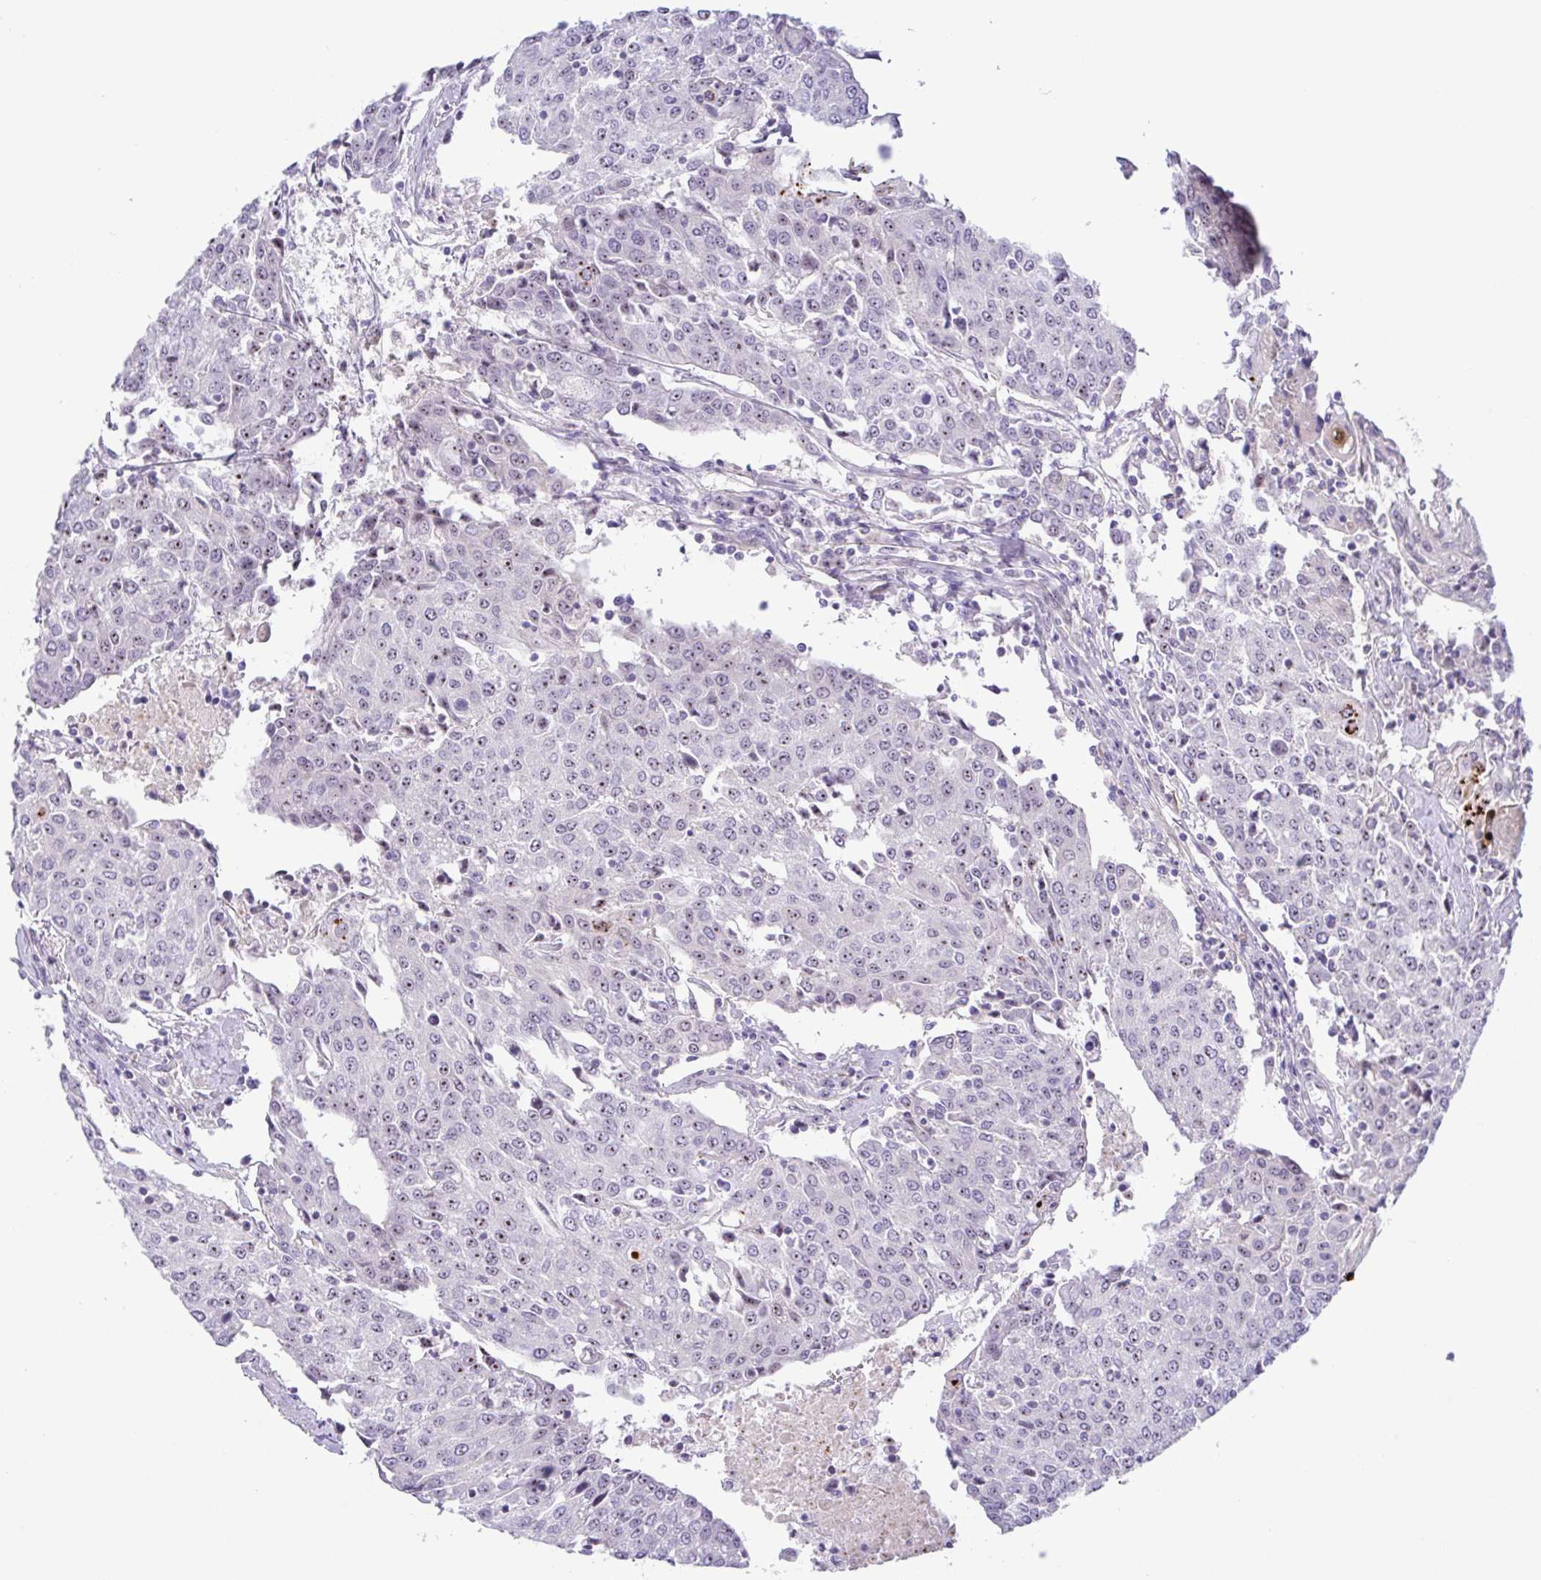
{"staining": {"intensity": "moderate", "quantity": "<25%", "location": "nuclear"}, "tissue": "urothelial cancer", "cell_type": "Tumor cells", "image_type": "cancer", "snomed": [{"axis": "morphology", "description": "Urothelial carcinoma, High grade"}, {"axis": "topography", "description": "Urinary bladder"}], "caption": "Immunohistochemistry photomicrograph of urothelial cancer stained for a protein (brown), which demonstrates low levels of moderate nuclear expression in approximately <25% of tumor cells.", "gene": "MXRA8", "patient": {"sex": "female", "age": 85}}